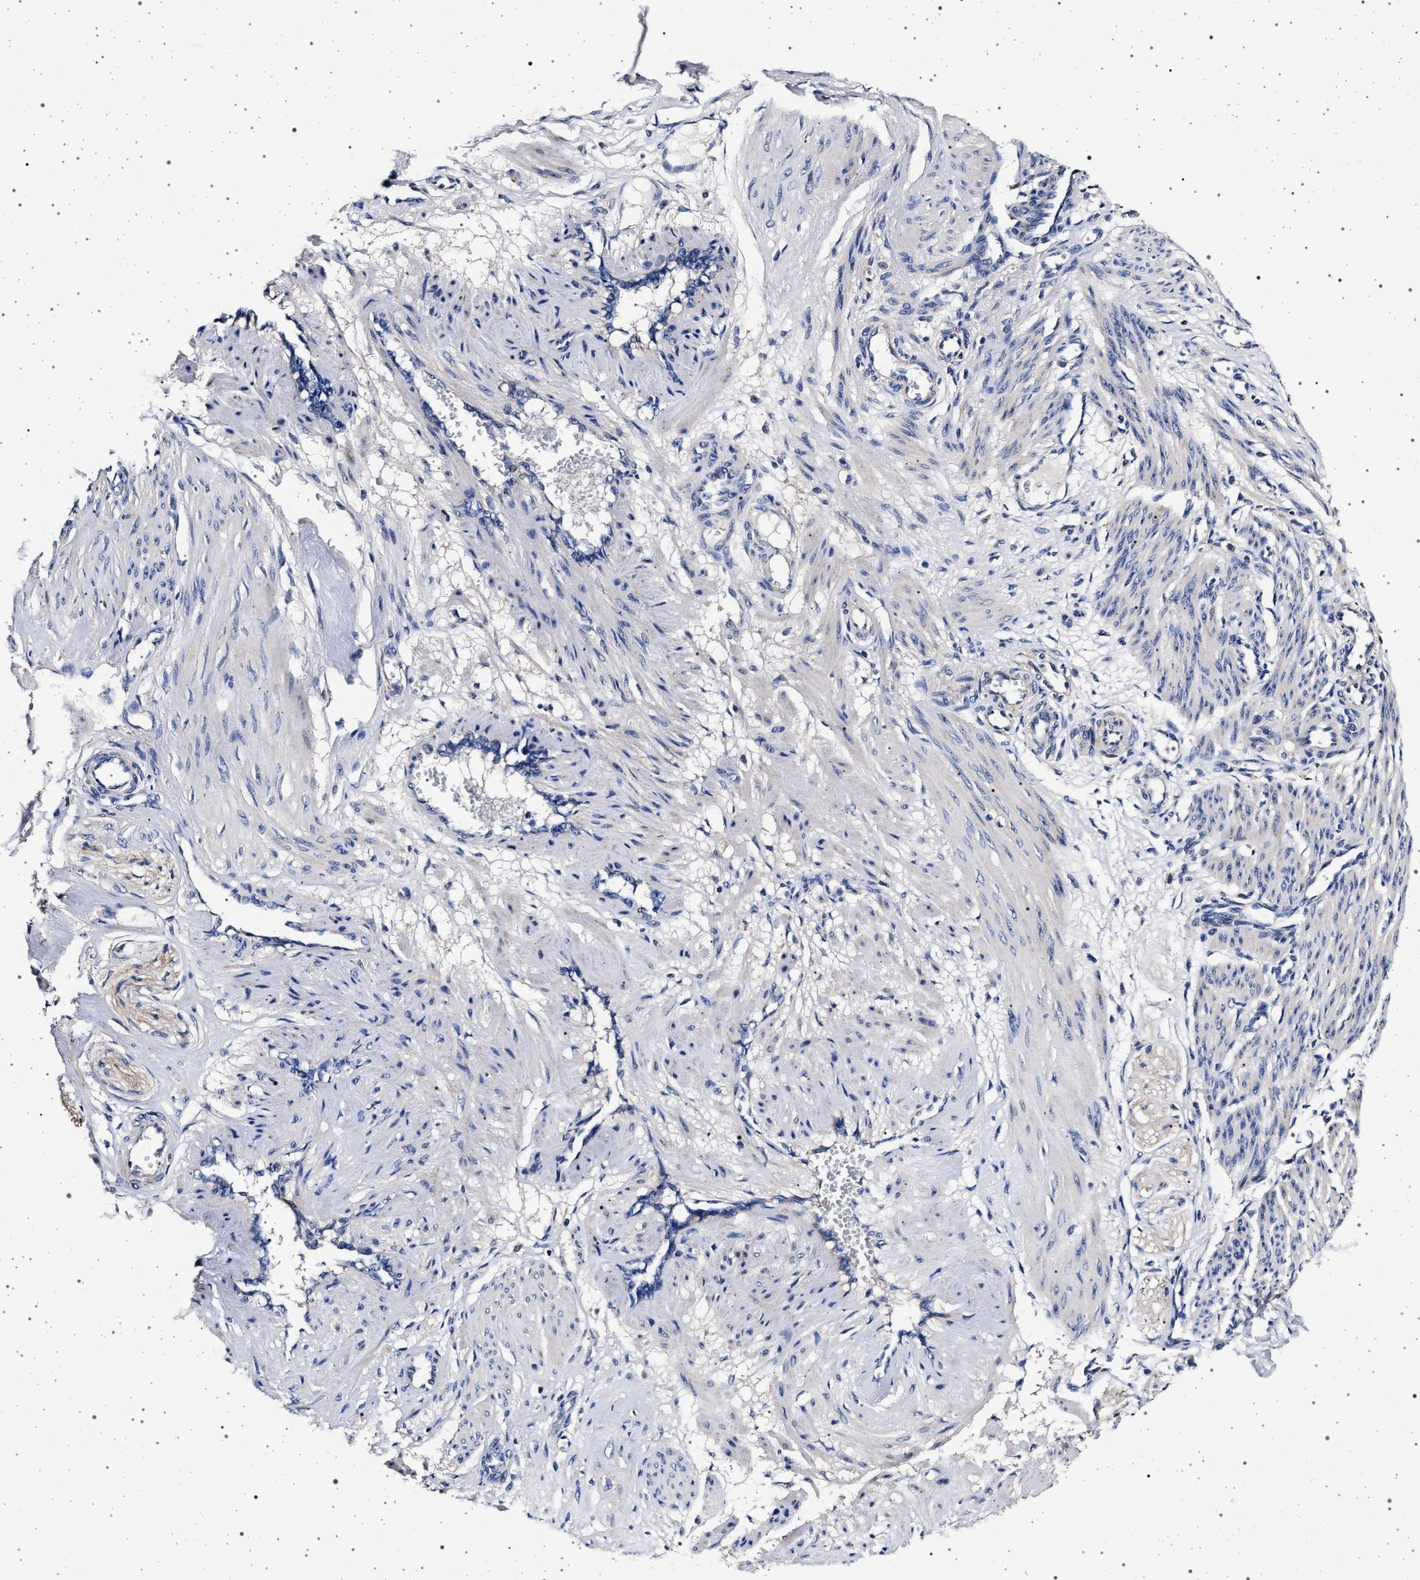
{"staining": {"intensity": "negative", "quantity": "none", "location": "none"}, "tissue": "smooth muscle", "cell_type": "Smooth muscle cells", "image_type": "normal", "snomed": [{"axis": "morphology", "description": "Normal tissue, NOS"}, {"axis": "topography", "description": "Endometrium"}], "caption": "Benign smooth muscle was stained to show a protein in brown. There is no significant positivity in smooth muscle cells. The staining is performed using DAB (3,3'-diaminobenzidine) brown chromogen with nuclei counter-stained in using hematoxylin.", "gene": "MAP3K2", "patient": {"sex": "female", "age": 33}}